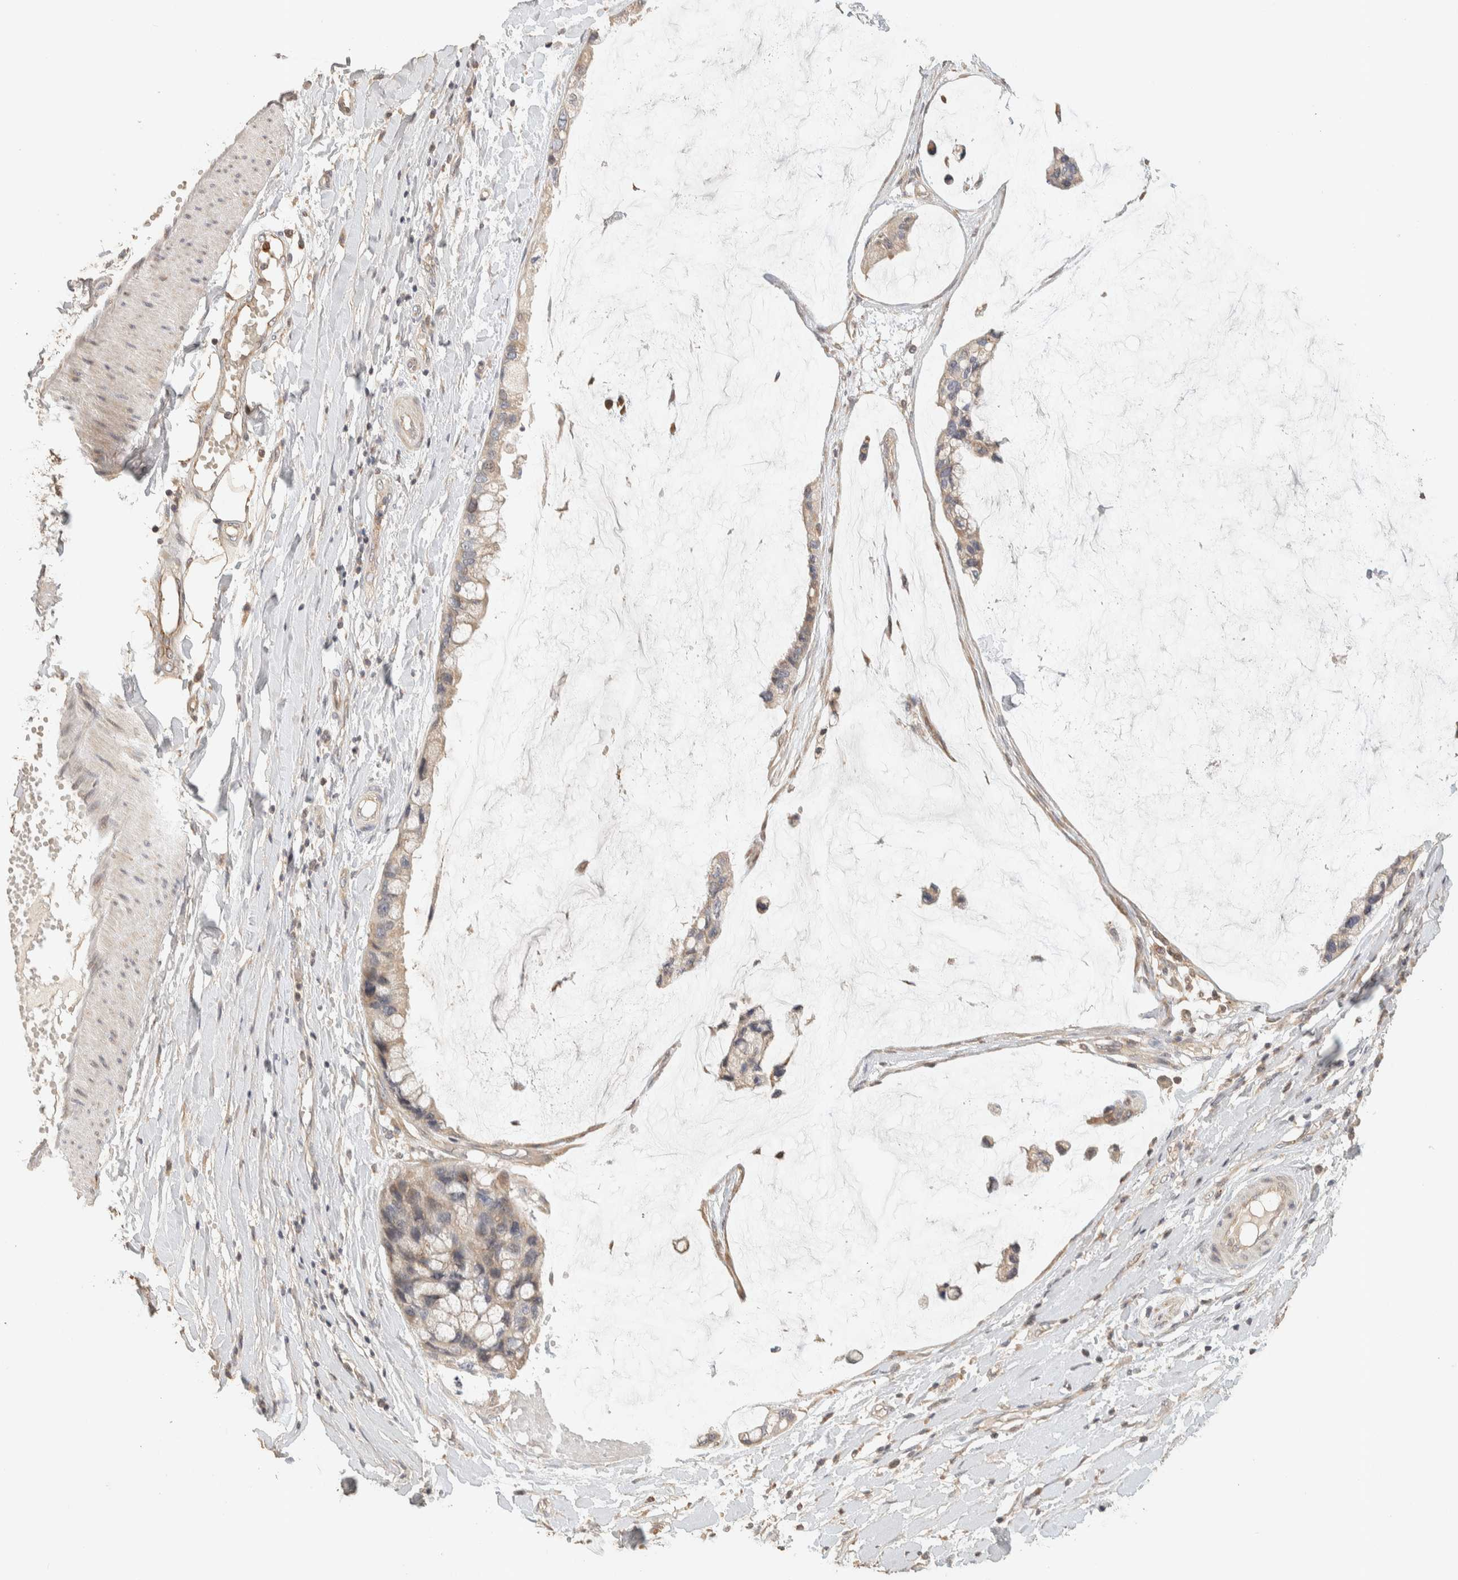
{"staining": {"intensity": "weak", "quantity": "<25%", "location": "cytoplasmic/membranous"}, "tissue": "ovarian cancer", "cell_type": "Tumor cells", "image_type": "cancer", "snomed": [{"axis": "morphology", "description": "Cystadenocarcinoma, mucinous, NOS"}, {"axis": "topography", "description": "Ovary"}], "caption": "There is no significant expression in tumor cells of mucinous cystadenocarcinoma (ovarian). (DAB (3,3'-diaminobenzidine) immunohistochemistry visualized using brightfield microscopy, high magnification).", "gene": "ITPA", "patient": {"sex": "female", "age": 39}}